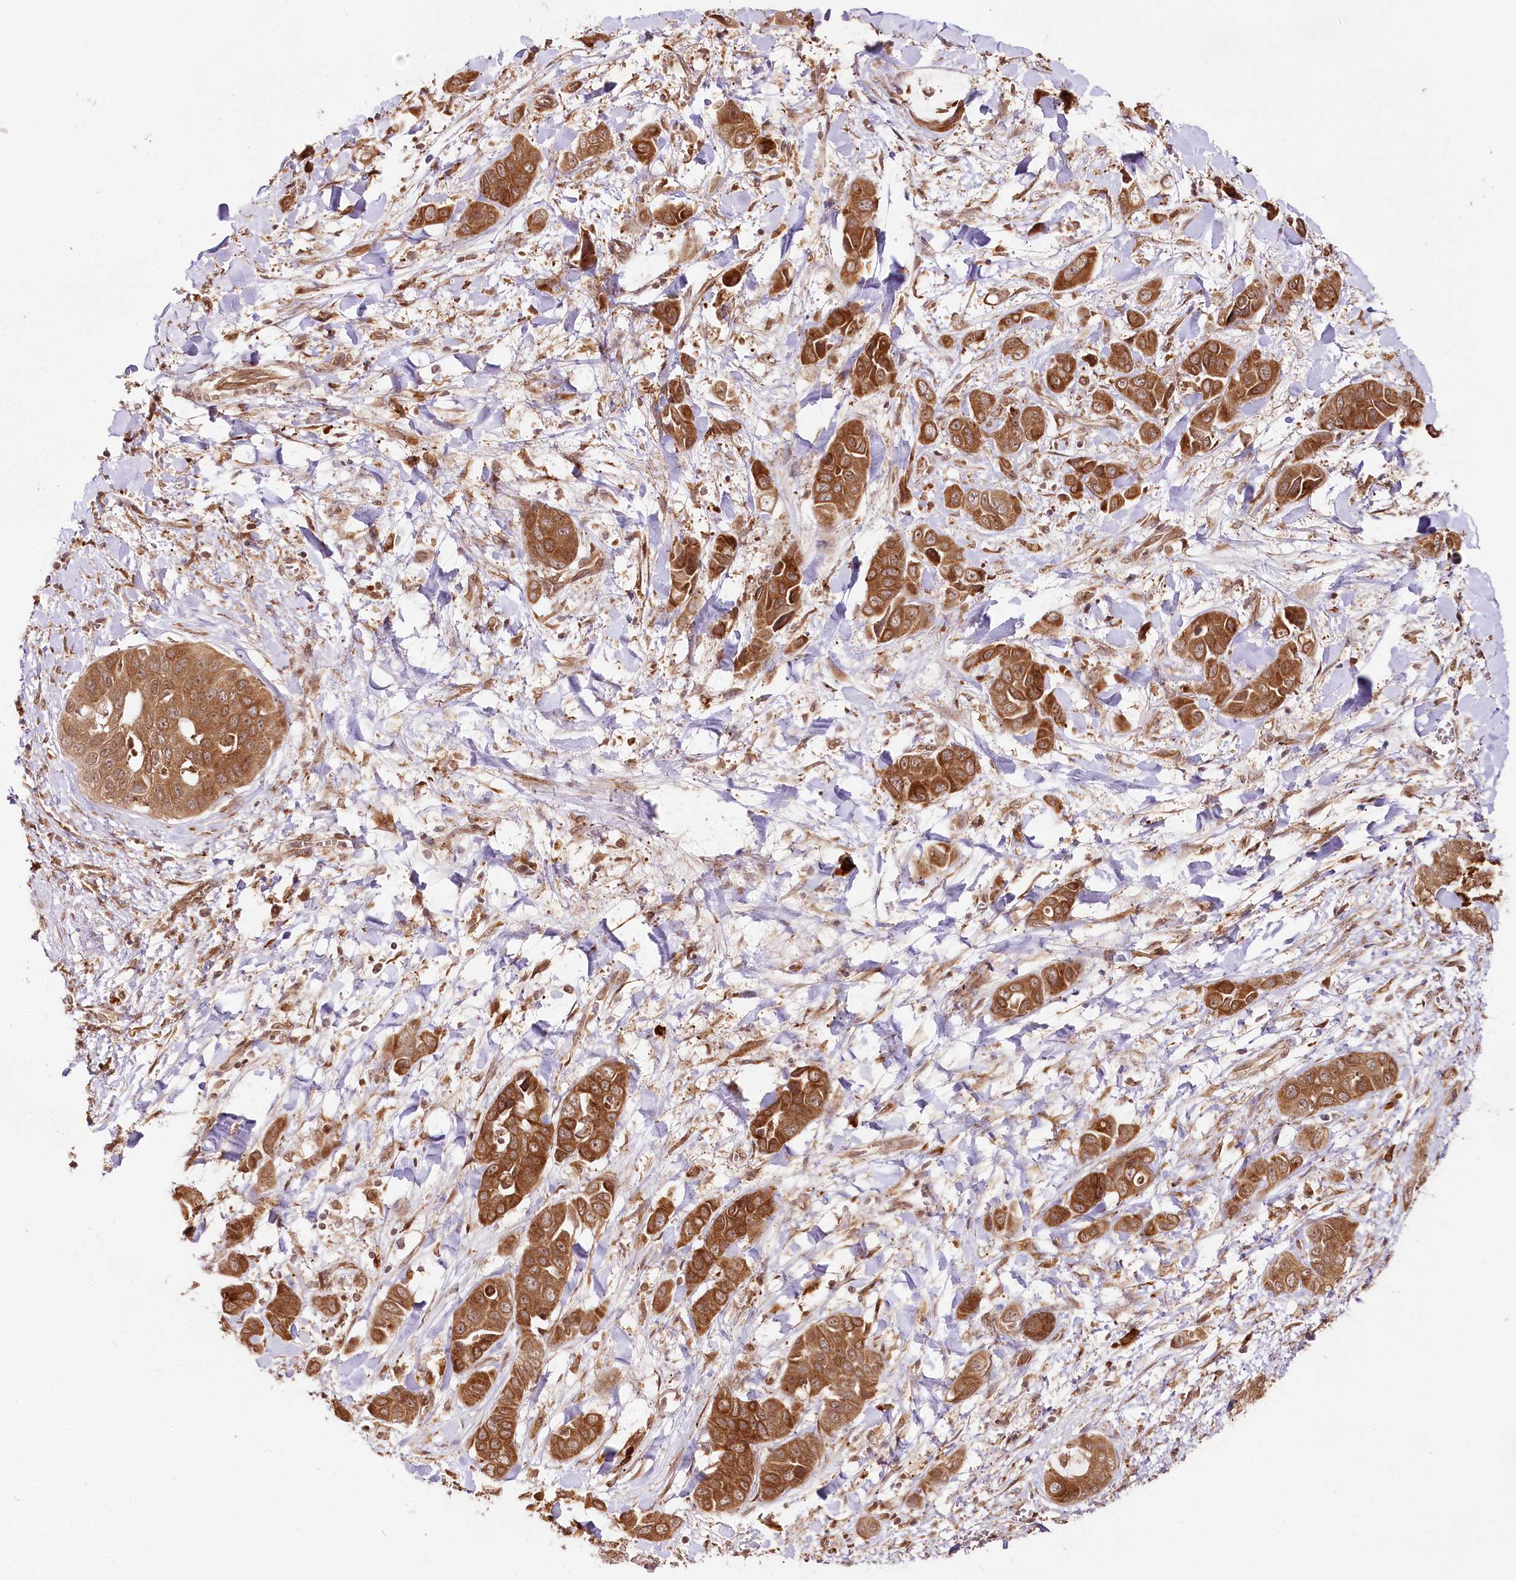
{"staining": {"intensity": "moderate", "quantity": ">75%", "location": "cytoplasmic/membranous"}, "tissue": "liver cancer", "cell_type": "Tumor cells", "image_type": "cancer", "snomed": [{"axis": "morphology", "description": "Cholangiocarcinoma"}, {"axis": "topography", "description": "Liver"}], "caption": "Cholangiocarcinoma (liver) tissue shows moderate cytoplasmic/membranous staining in about >75% of tumor cells", "gene": "ENSG00000144785", "patient": {"sex": "female", "age": 52}}